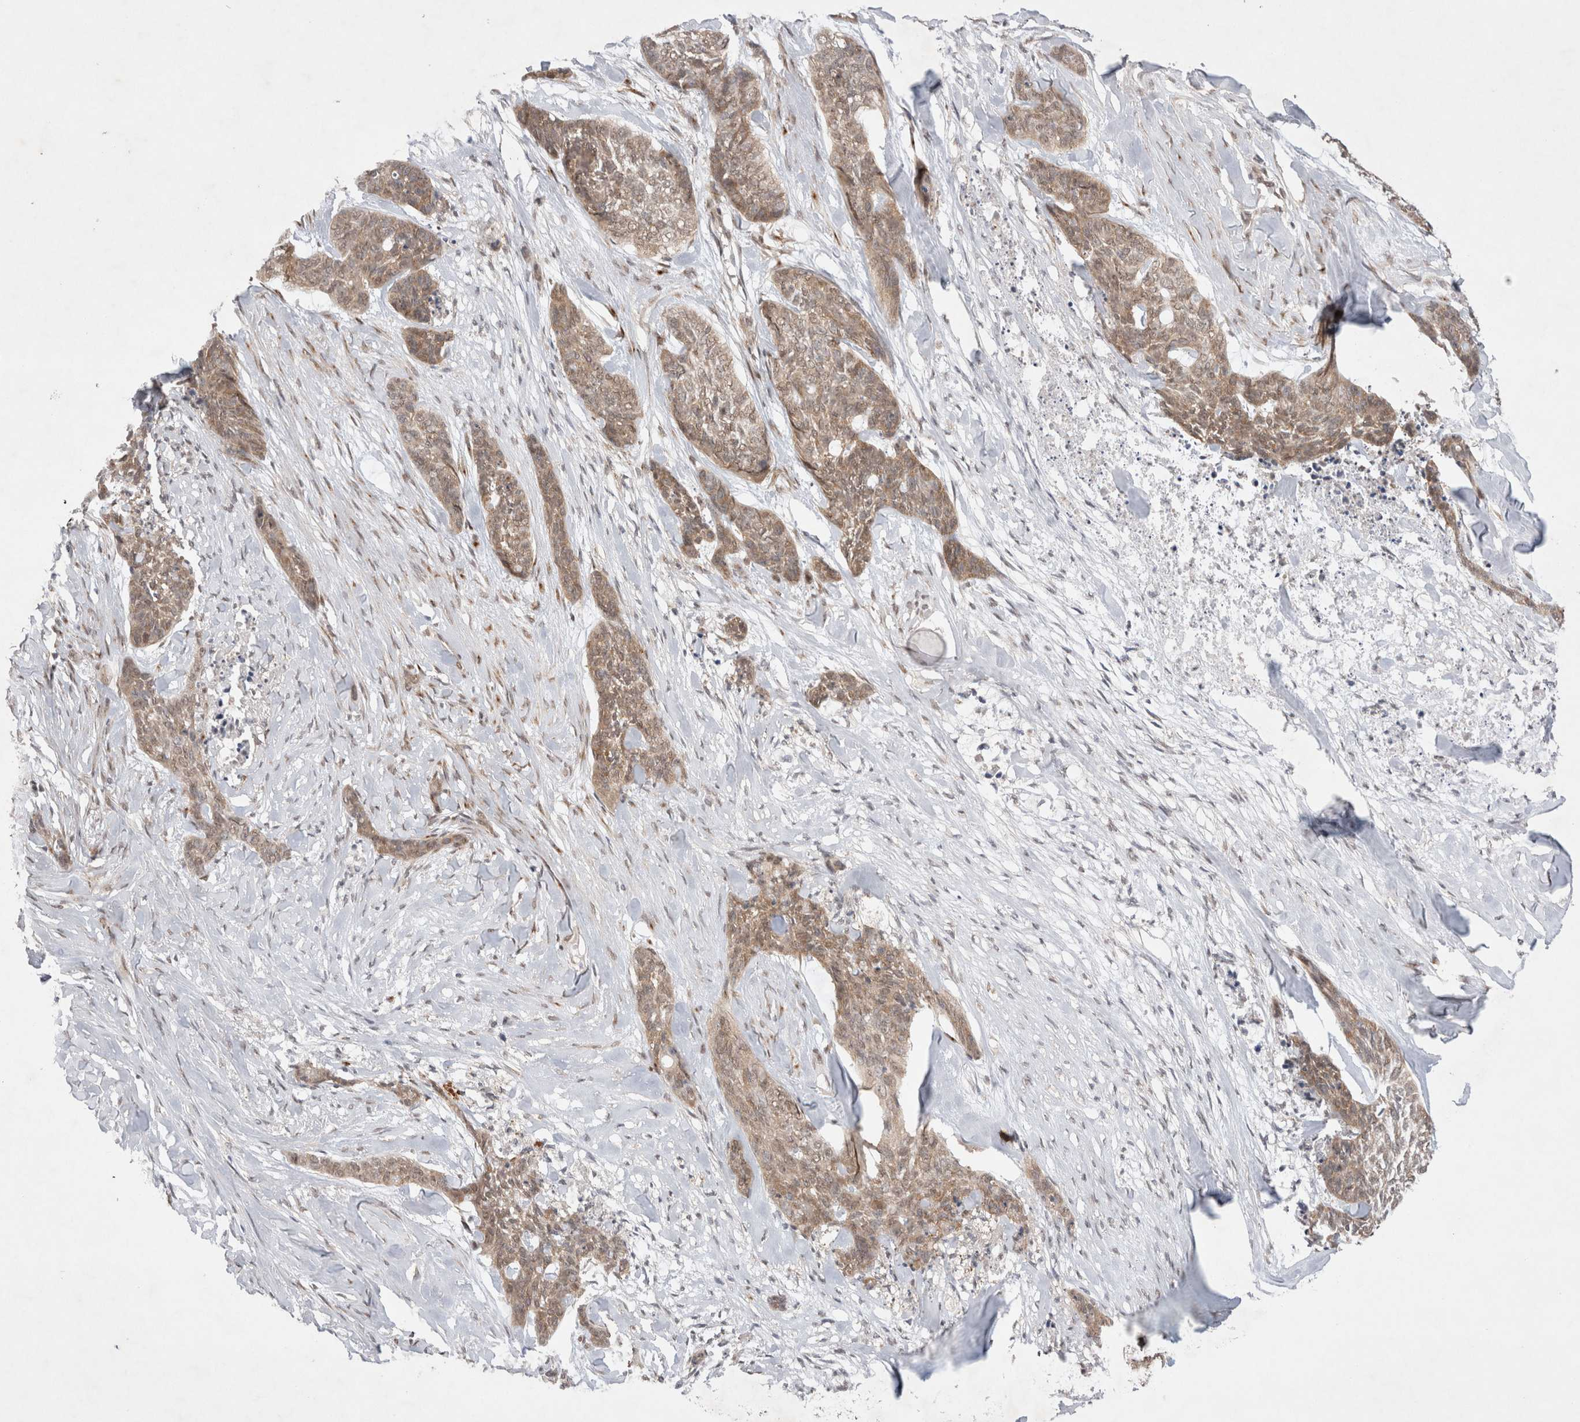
{"staining": {"intensity": "moderate", "quantity": ">75%", "location": "cytoplasmic/membranous,nuclear"}, "tissue": "skin cancer", "cell_type": "Tumor cells", "image_type": "cancer", "snomed": [{"axis": "morphology", "description": "Basal cell carcinoma"}, {"axis": "topography", "description": "Skin"}], "caption": "Immunohistochemistry micrograph of human basal cell carcinoma (skin) stained for a protein (brown), which reveals medium levels of moderate cytoplasmic/membranous and nuclear positivity in about >75% of tumor cells.", "gene": "WIPF2", "patient": {"sex": "female", "age": 64}}